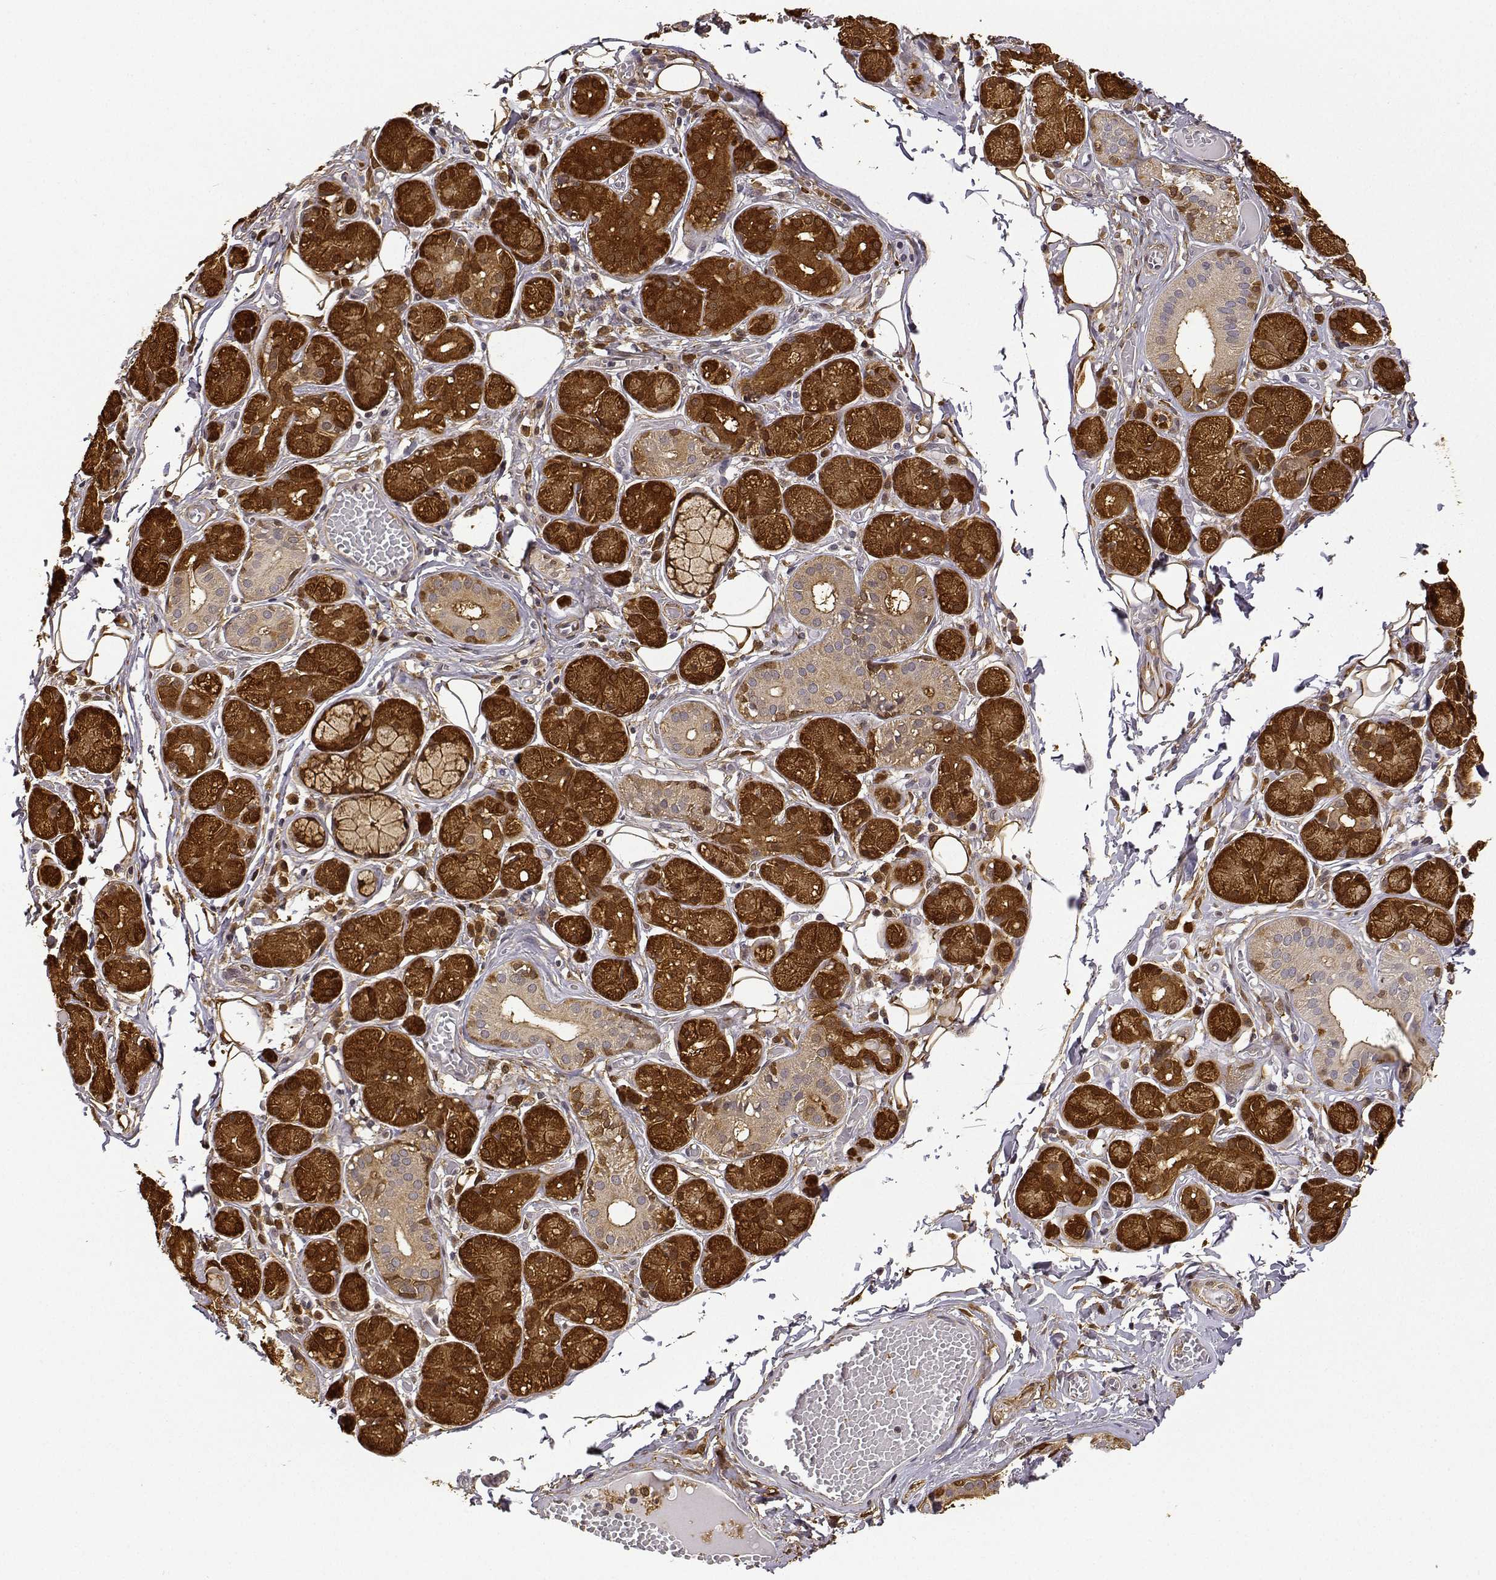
{"staining": {"intensity": "strong", "quantity": ">75%", "location": "cytoplasmic/membranous,nuclear"}, "tissue": "salivary gland", "cell_type": "Glandular cells", "image_type": "normal", "snomed": [{"axis": "morphology", "description": "Normal tissue, NOS"}, {"axis": "topography", "description": "Salivary gland"}, {"axis": "topography", "description": "Peripheral nerve tissue"}], "caption": "Immunohistochemistry (IHC) histopathology image of benign human salivary gland stained for a protein (brown), which exhibits high levels of strong cytoplasmic/membranous,nuclear positivity in approximately >75% of glandular cells.", "gene": "PHGDH", "patient": {"sex": "male", "age": 71}}